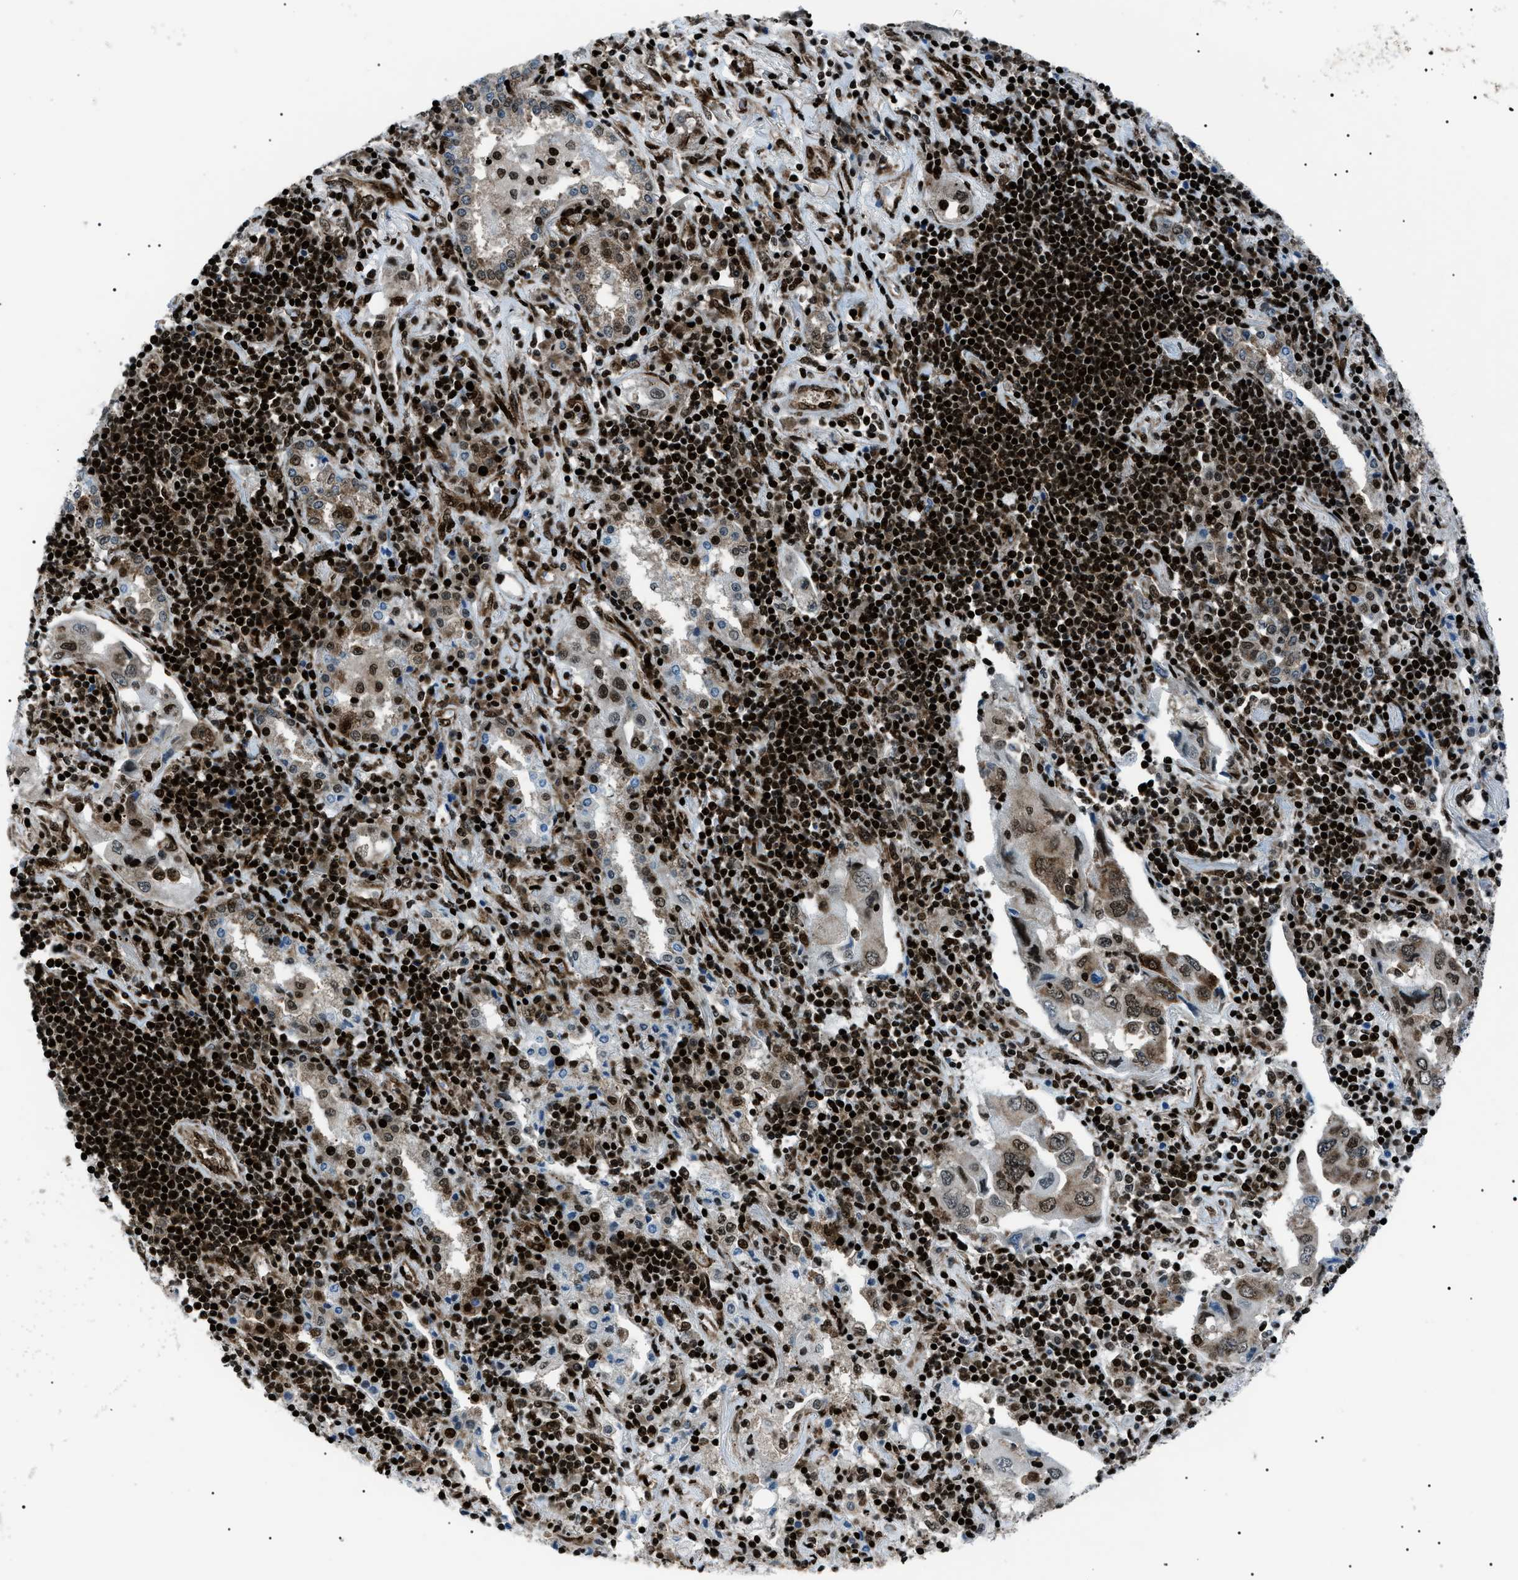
{"staining": {"intensity": "strong", "quantity": "<25%", "location": "cytoplasmic/membranous,nuclear"}, "tissue": "lung cancer", "cell_type": "Tumor cells", "image_type": "cancer", "snomed": [{"axis": "morphology", "description": "Adenocarcinoma, NOS"}, {"axis": "topography", "description": "Lung"}], "caption": "Immunohistochemistry staining of adenocarcinoma (lung), which reveals medium levels of strong cytoplasmic/membranous and nuclear positivity in about <25% of tumor cells indicating strong cytoplasmic/membranous and nuclear protein staining. The staining was performed using DAB (brown) for protein detection and nuclei were counterstained in hematoxylin (blue).", "gene": "HNRNPK", "patient": {"sex": "female", "age": 65}}